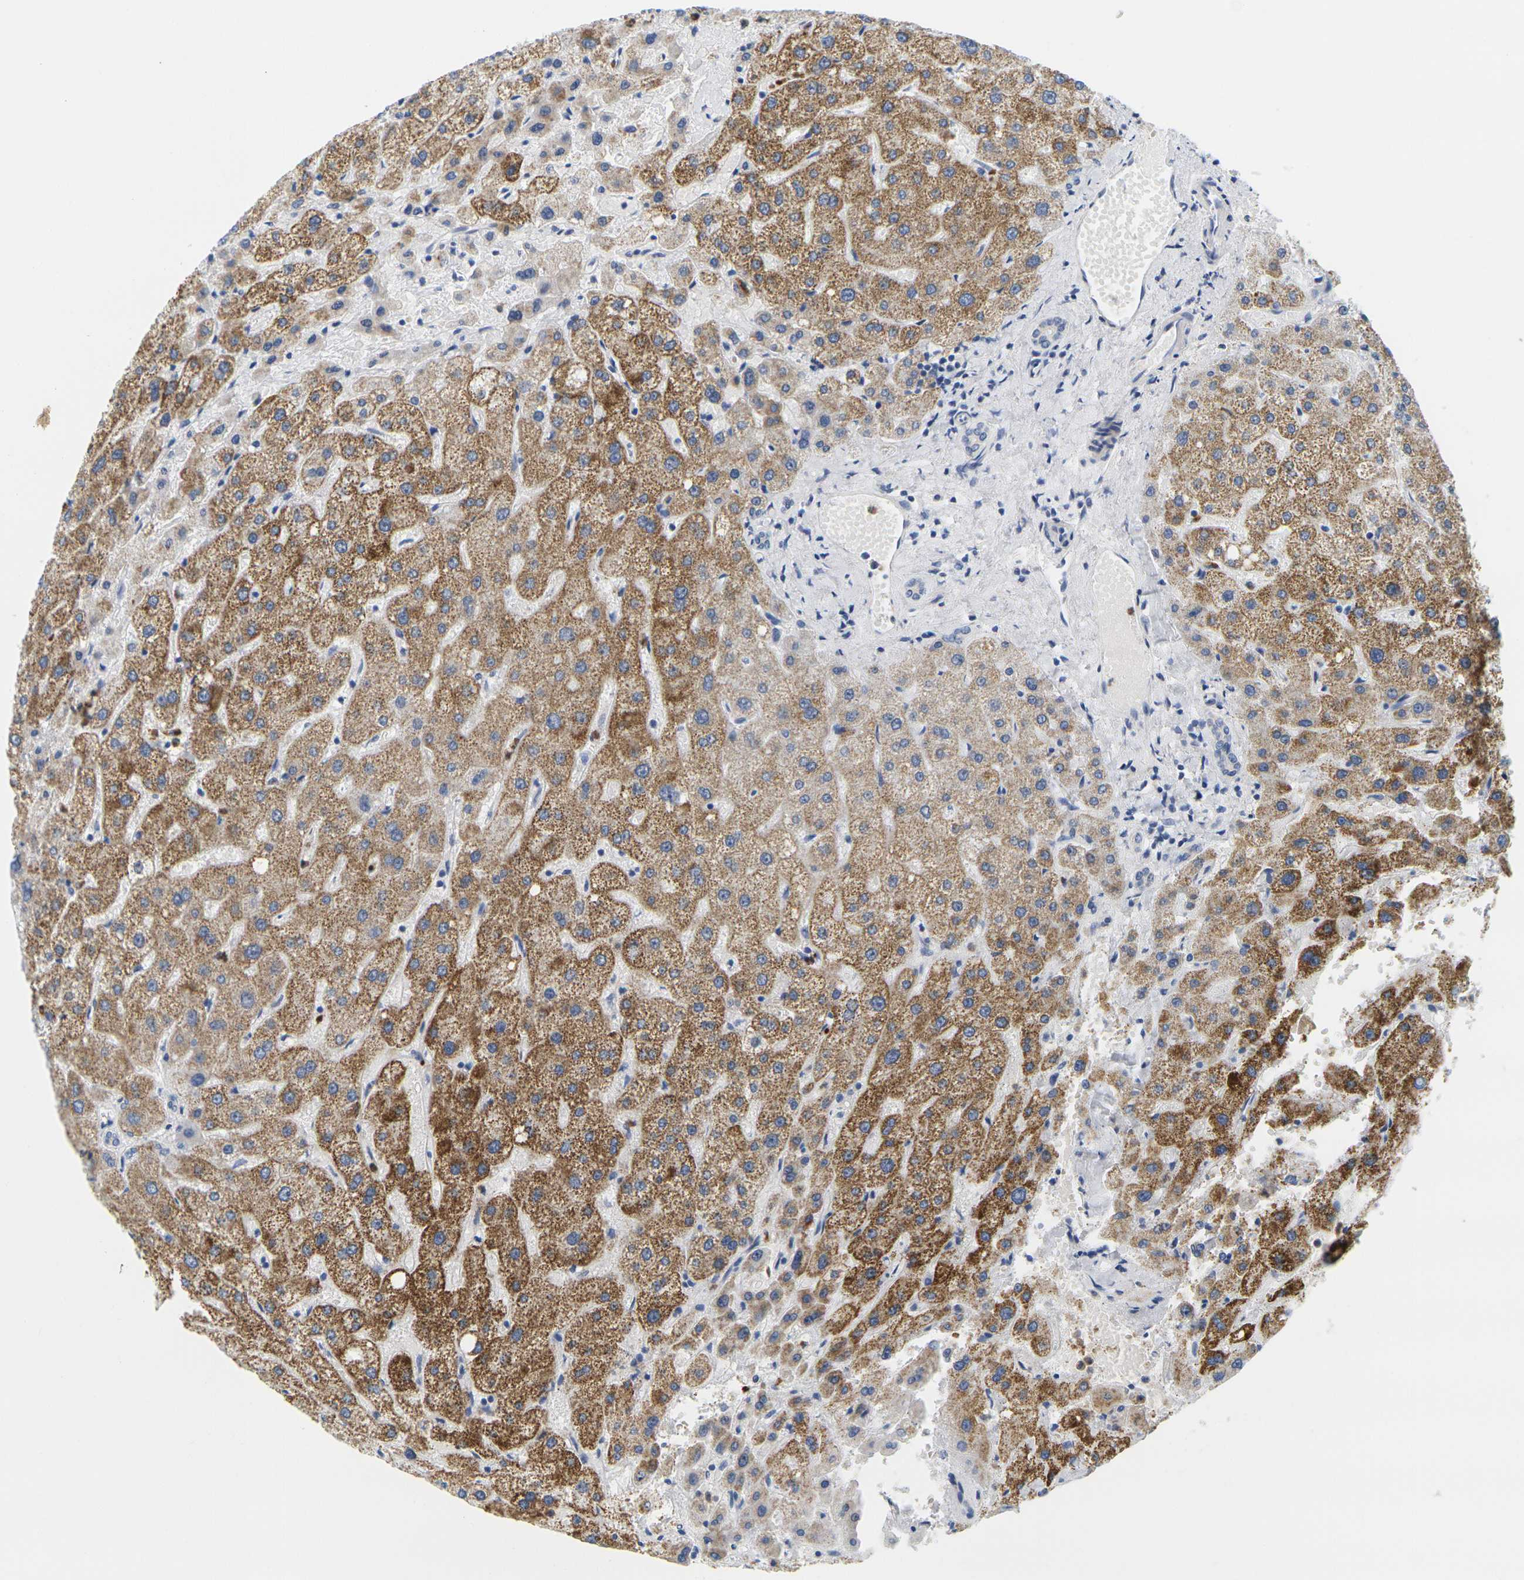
{"staining": {"intensity": "negative", "quantity": "none", "location": "none"}, "tissue": "liver", "cell_type": "Cholangiocytes", "image_type": "normal", "snomed": [{"axis": "morphology", "description": "Normal tissue, NOS"}, {"axis": "topography", "description": "Liver"}], "caption": "Liver stained for a protein using IHC displays no positivity cholangiocytes.", "gene": "KLK5", "patient": {"sex": "male", "age": 73}}